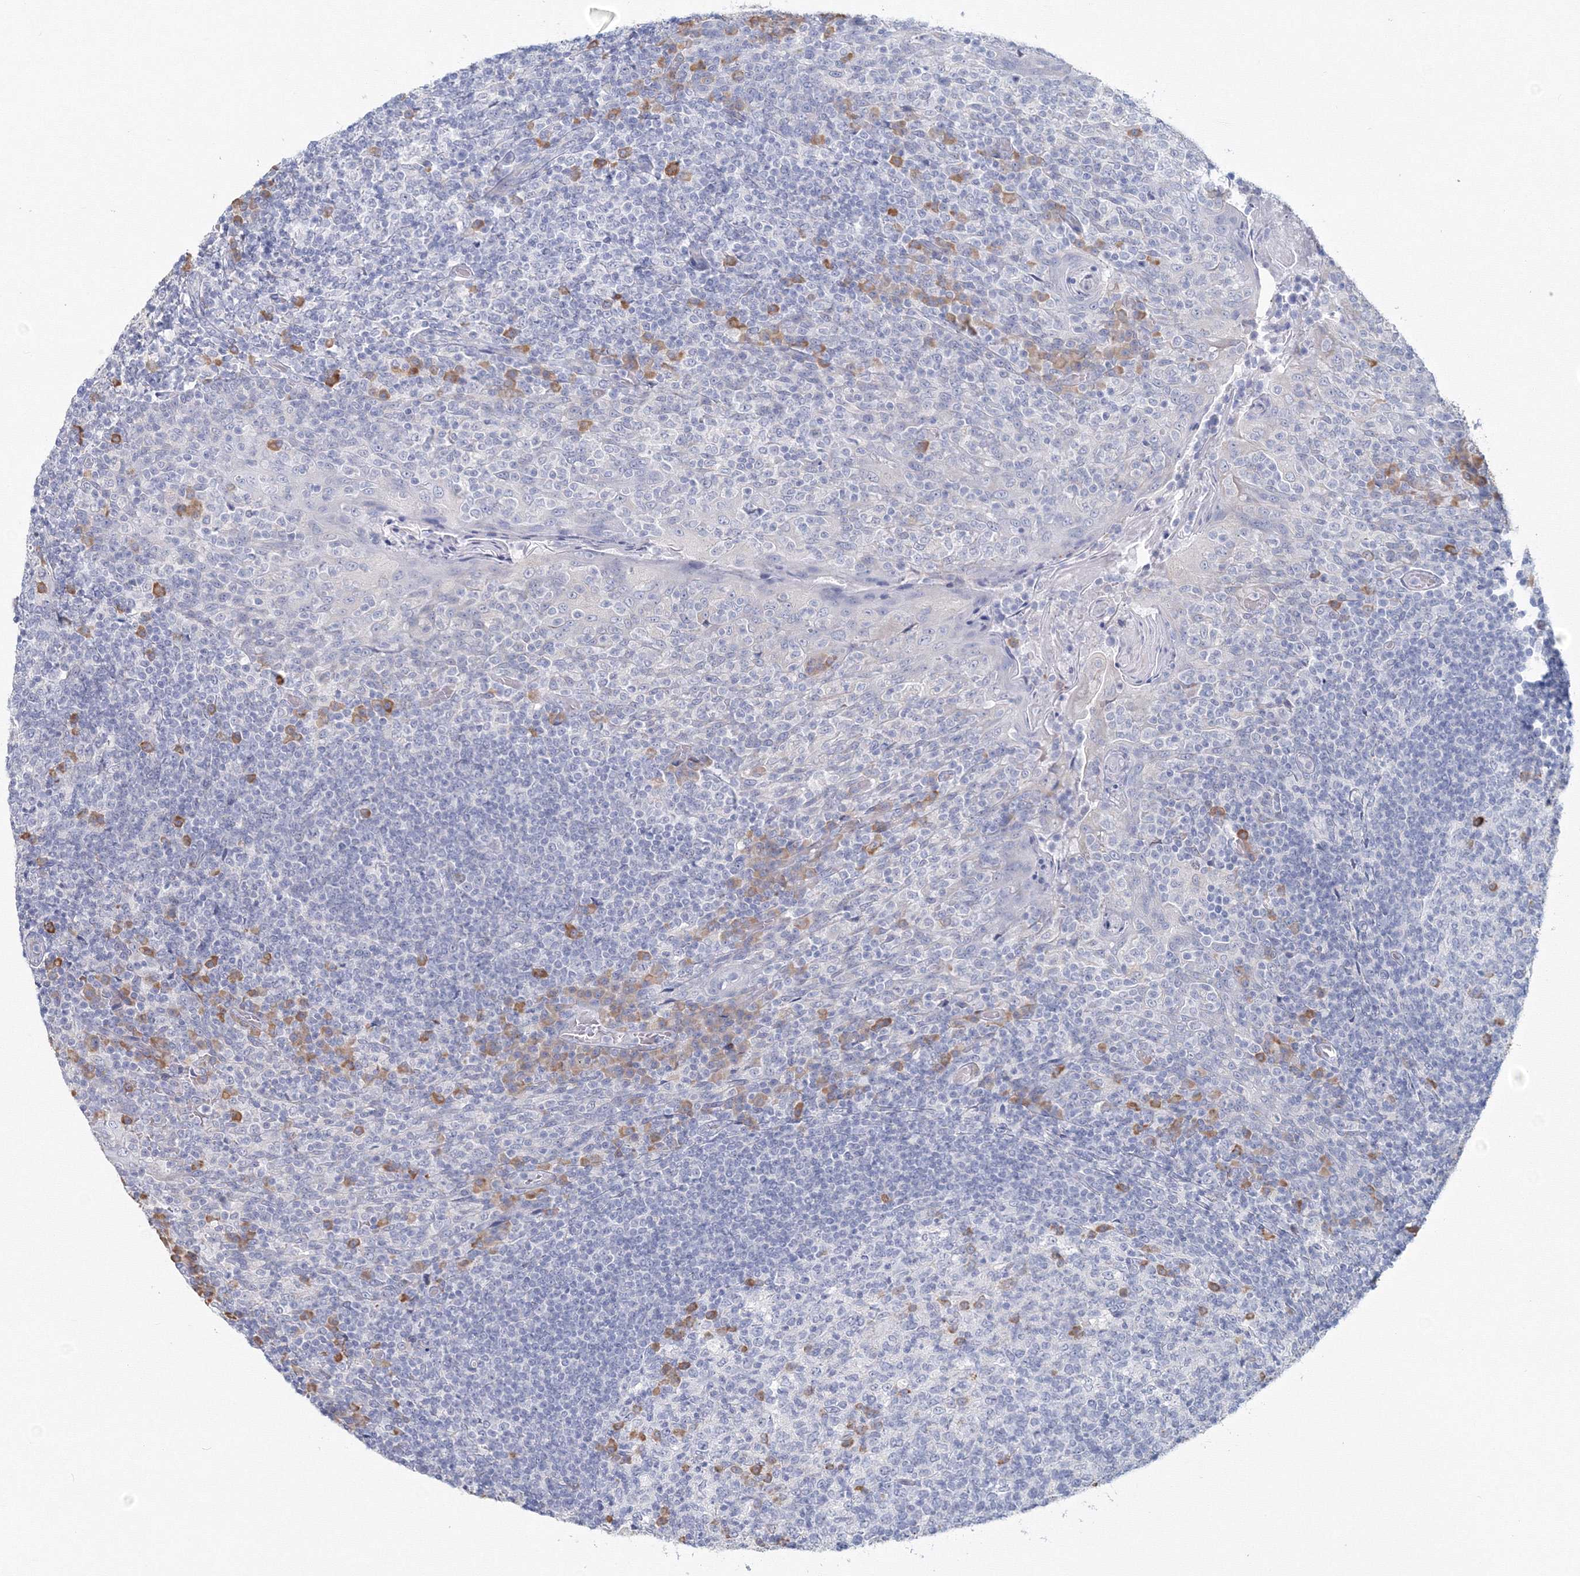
{"staining": {"intensity": "moderate", "quantity": "<25%", "location": "cytoplasmic/membranous"}, "tissue": "tonsil", "cell_type": "Germinal center cells", "image_type": "normal", "snomed": [{"axis": "morphology", "description": "Normal tissue, NOS"}, {"axis": "topography", "description": "Tonsil"}], "caption": "Immunohistochemical staining of benign tonsil displays low levels of moderate cytoplasmic/membranous staining in about <25% of germinal center cells.", "gene": "VSIG1", "patient": {"sex": "female", "age": 19}}